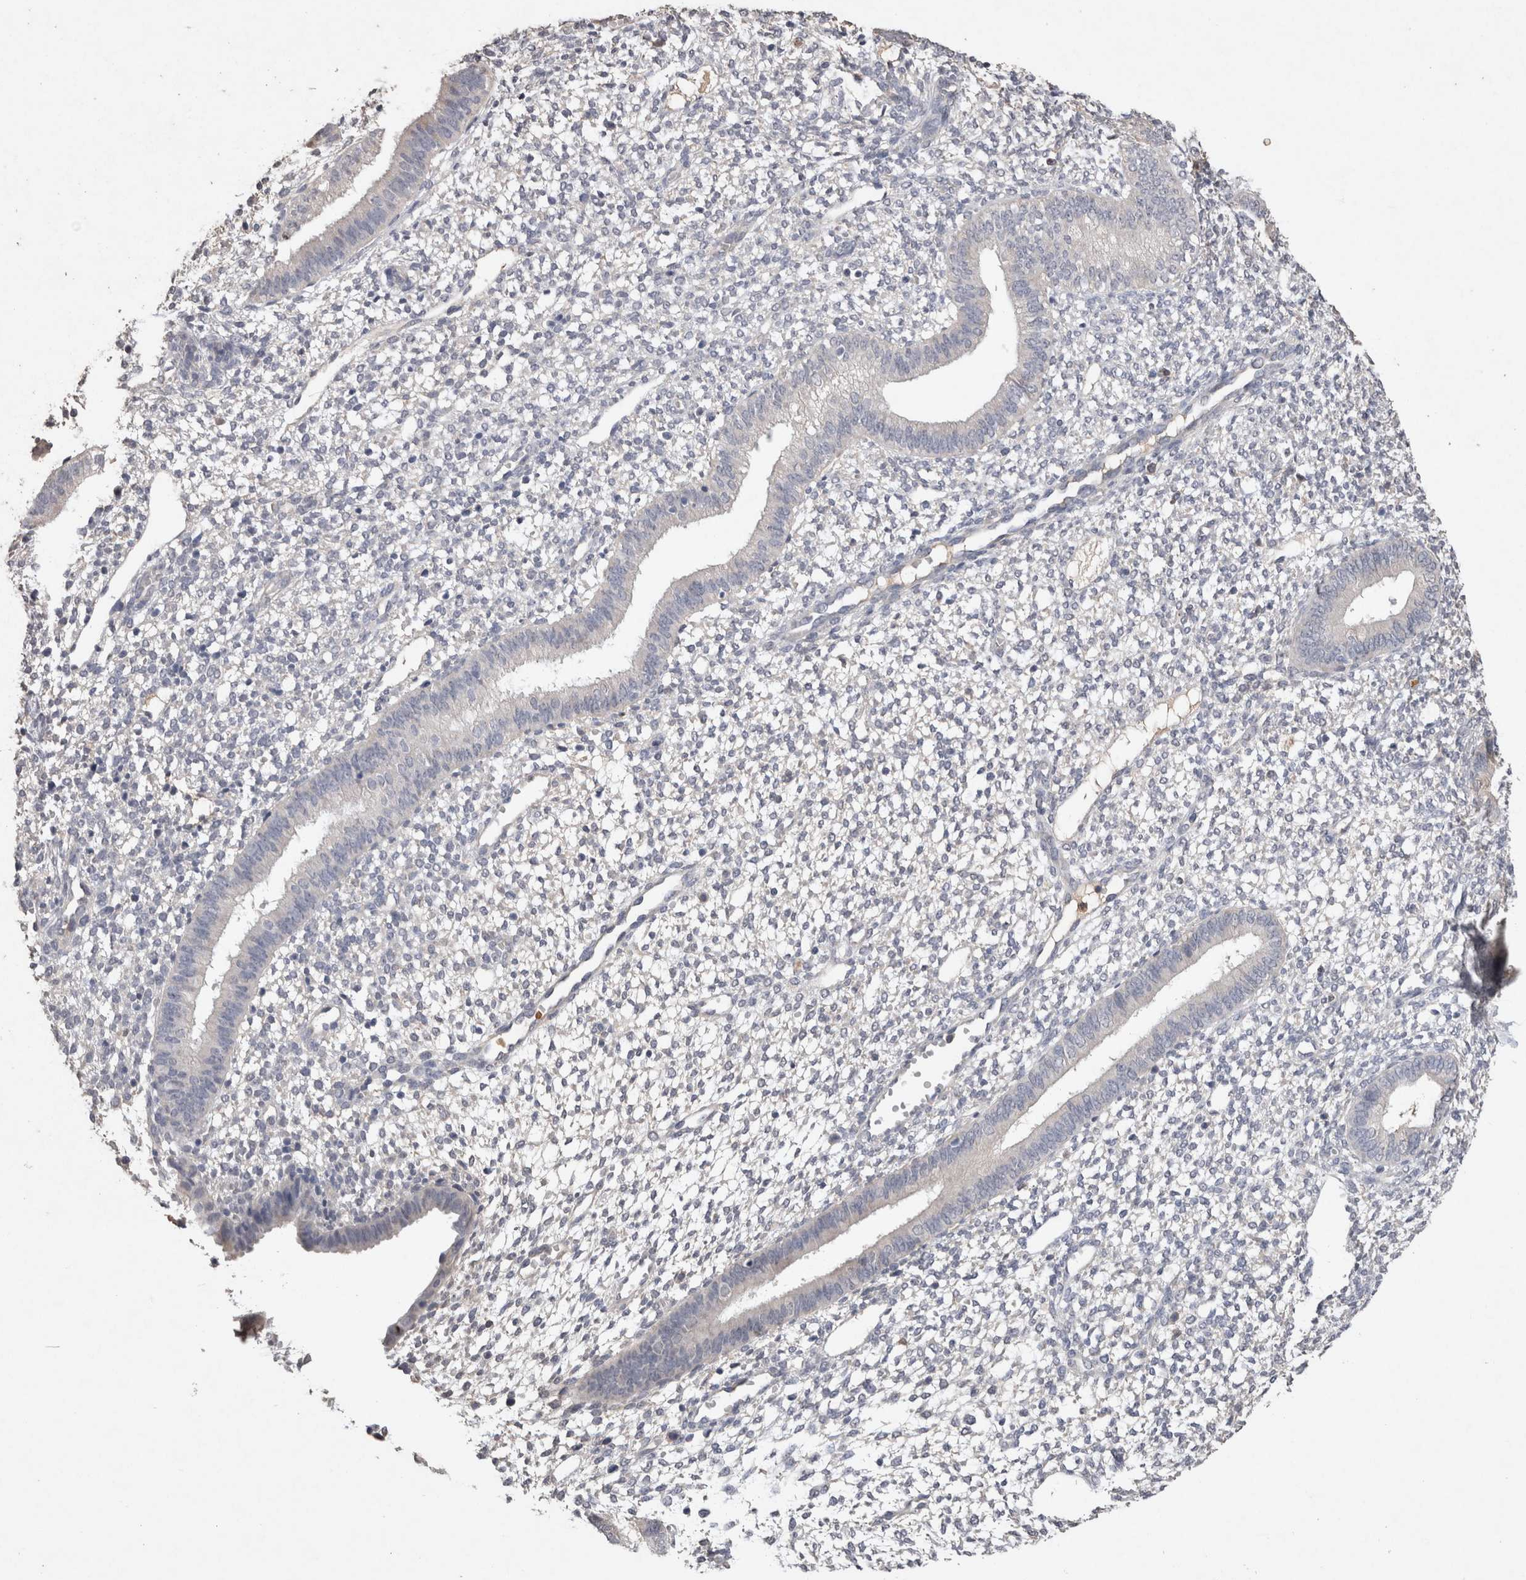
{"staining": {"intensity": "negative", "quantity": "none", "location": "none"}, "tissue": "endometrium", "cell_type": "Cells in endometrial stroma", "image_type": "normal", "snomed": [{"axis": "morphology", "description": "Normal tissue, NOS"}, {"axis": "topography", "description": "Endometrium"}], "caption": "Cells in endometrial stroma show no significant positivity in benign endometrium.", "gene": "FABP7", "patient": {"sex": "female", "age": 46}}